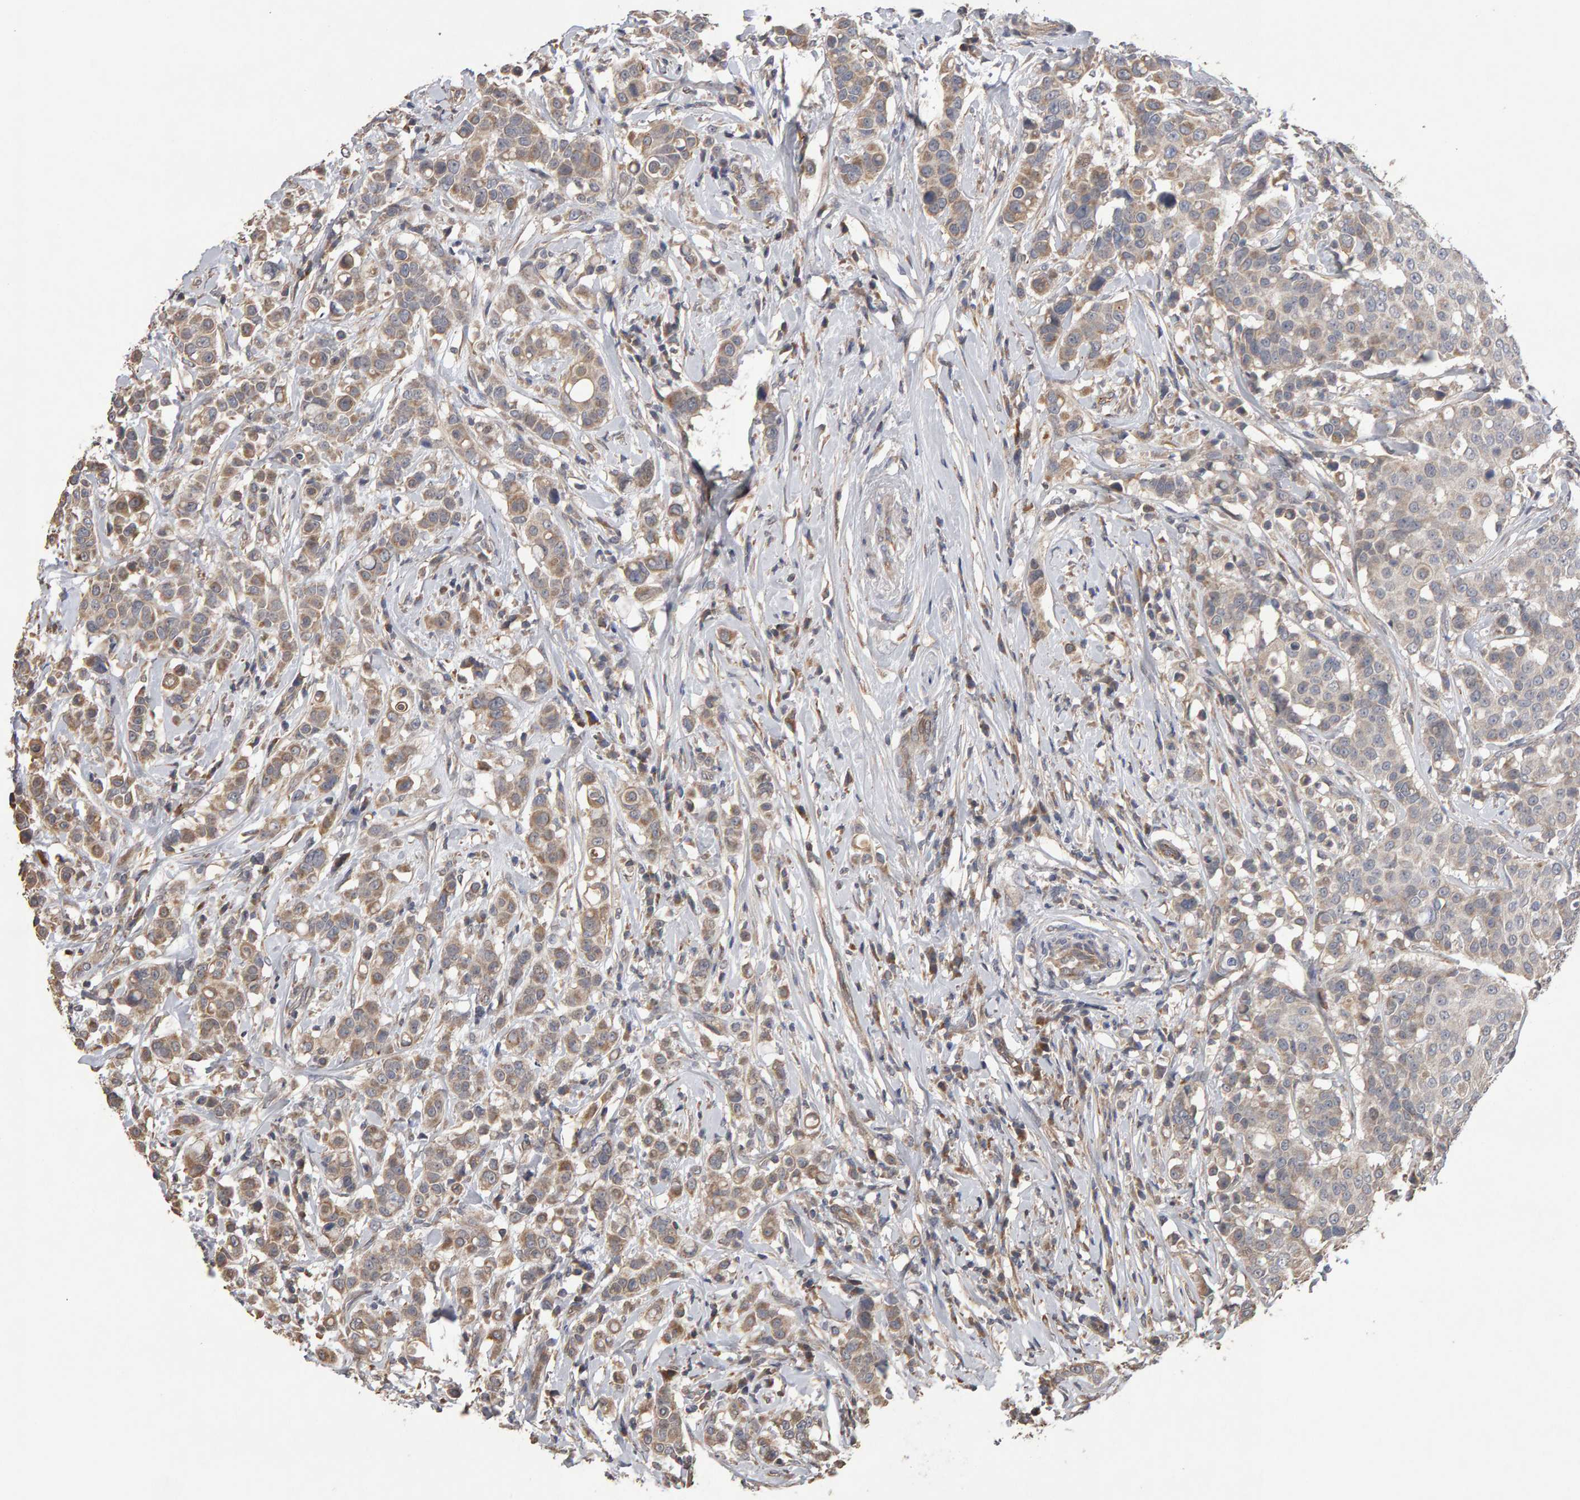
{"staining": {"intensity": "weak", "quantity": "25%-75%", "location": "cytoplasmic/membranous"}, "tissue": "breast cancer", "cell_type": "Tumor cells", "image_type": "cancer", "snomed": [{"axis": "morphology", "description": "Duct carcinoma"}, {"axis": "topography", "description": "Breast"}], "caption": "A brown stain labels weak cytoplasmic/membranous positivity of a protein in breast cancer tumor cells.", "gene": "COASY", "patient": {"sex": "female", "age": 27}}